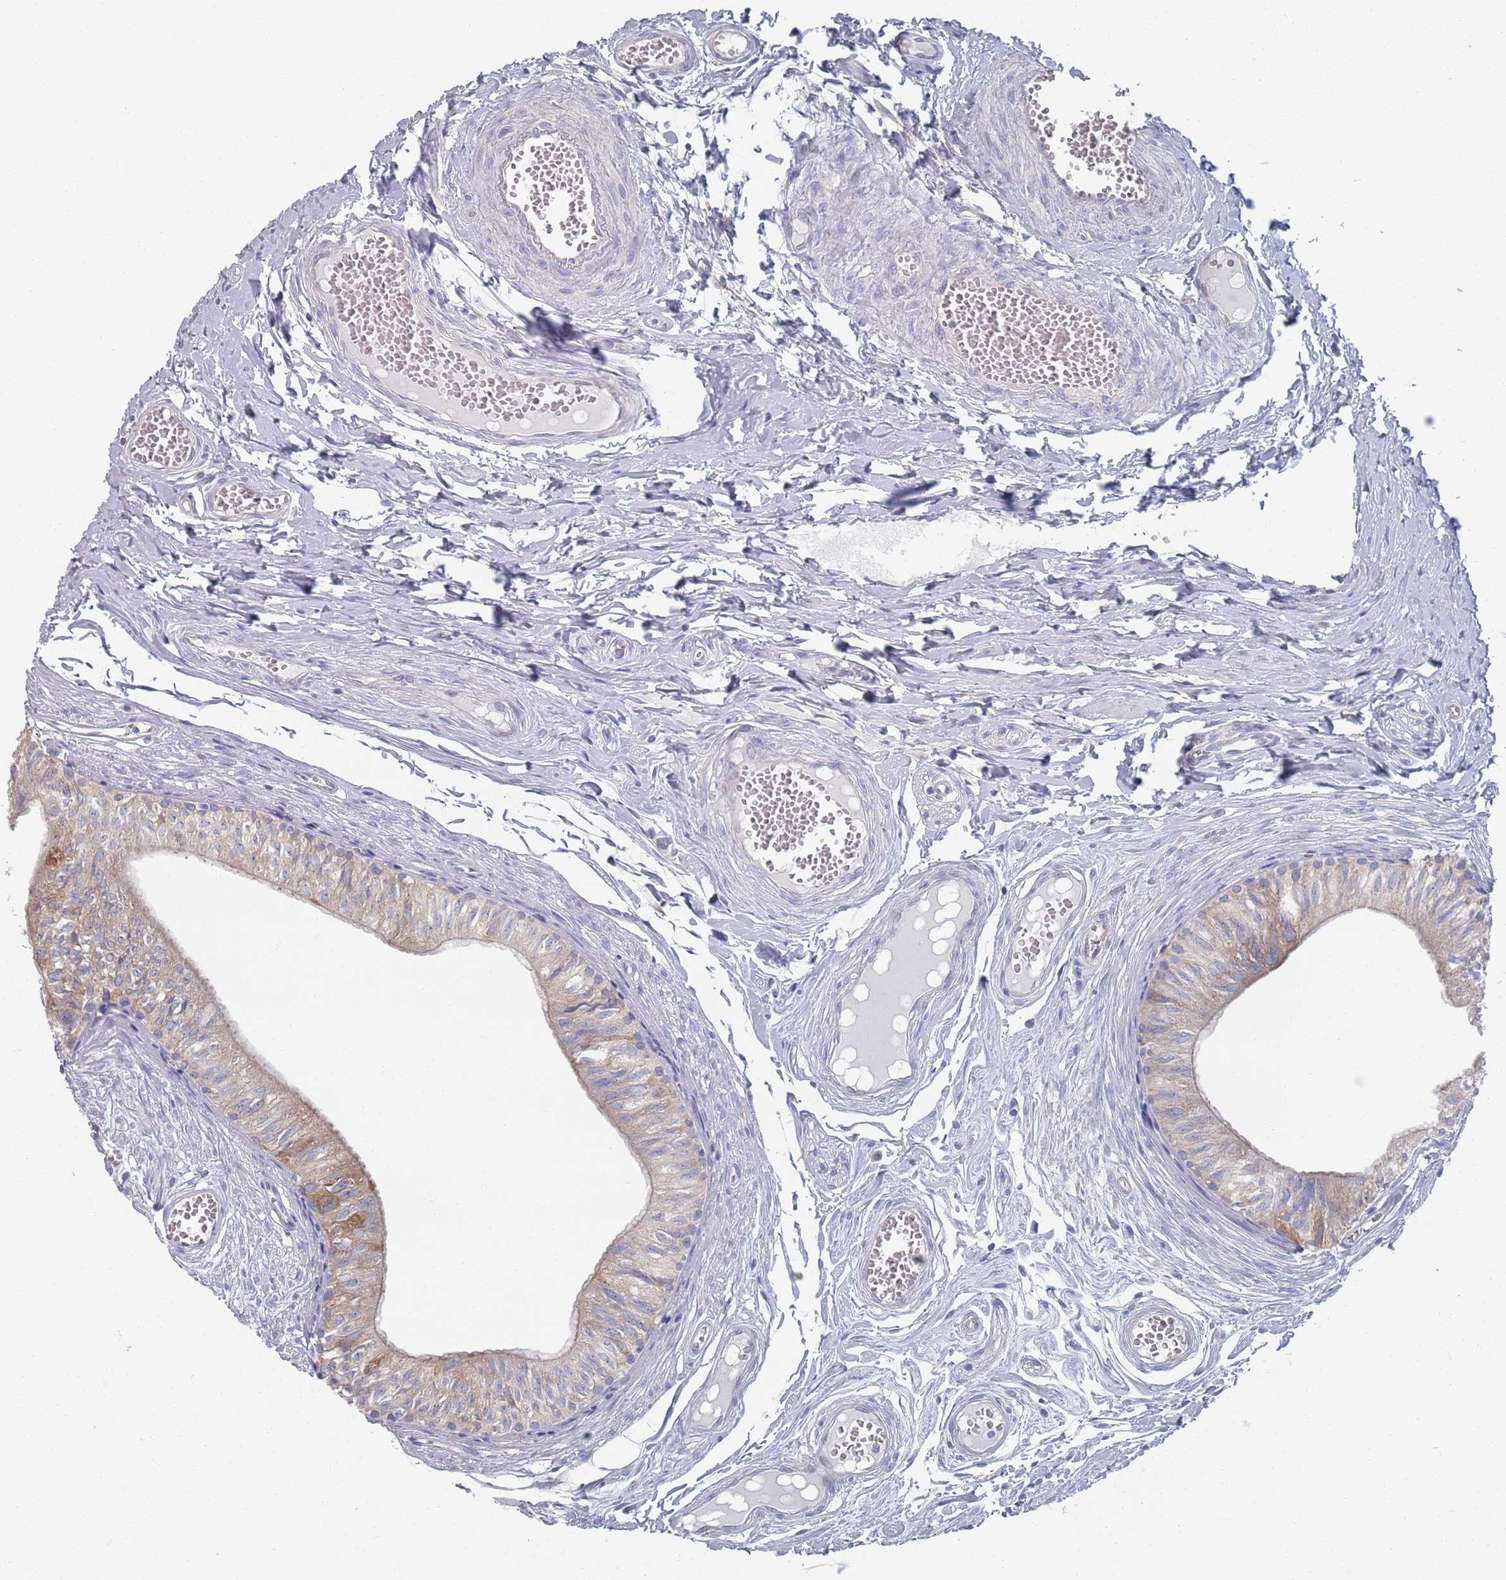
{"staining": {"intensity": "moderate", "quantity": "25%-75%", "location": "cytoplasmic/membranous"}, "tissue": "epididymis", "cell_type": "Glandular cells", "image_type": "normal", "snomed": [{"axis": "morphology", "description": "Normal tissue, NOS"}, {"axis": "topography", "description": "Epididymis"}], "caption": "Protein staining reveals moderate cytoplasmic/membranous expression in about 25%-75% of glandular cells in benign epididymis.", "gene": "TMCO3", "patient": {"sex": "male", "age": 37}}